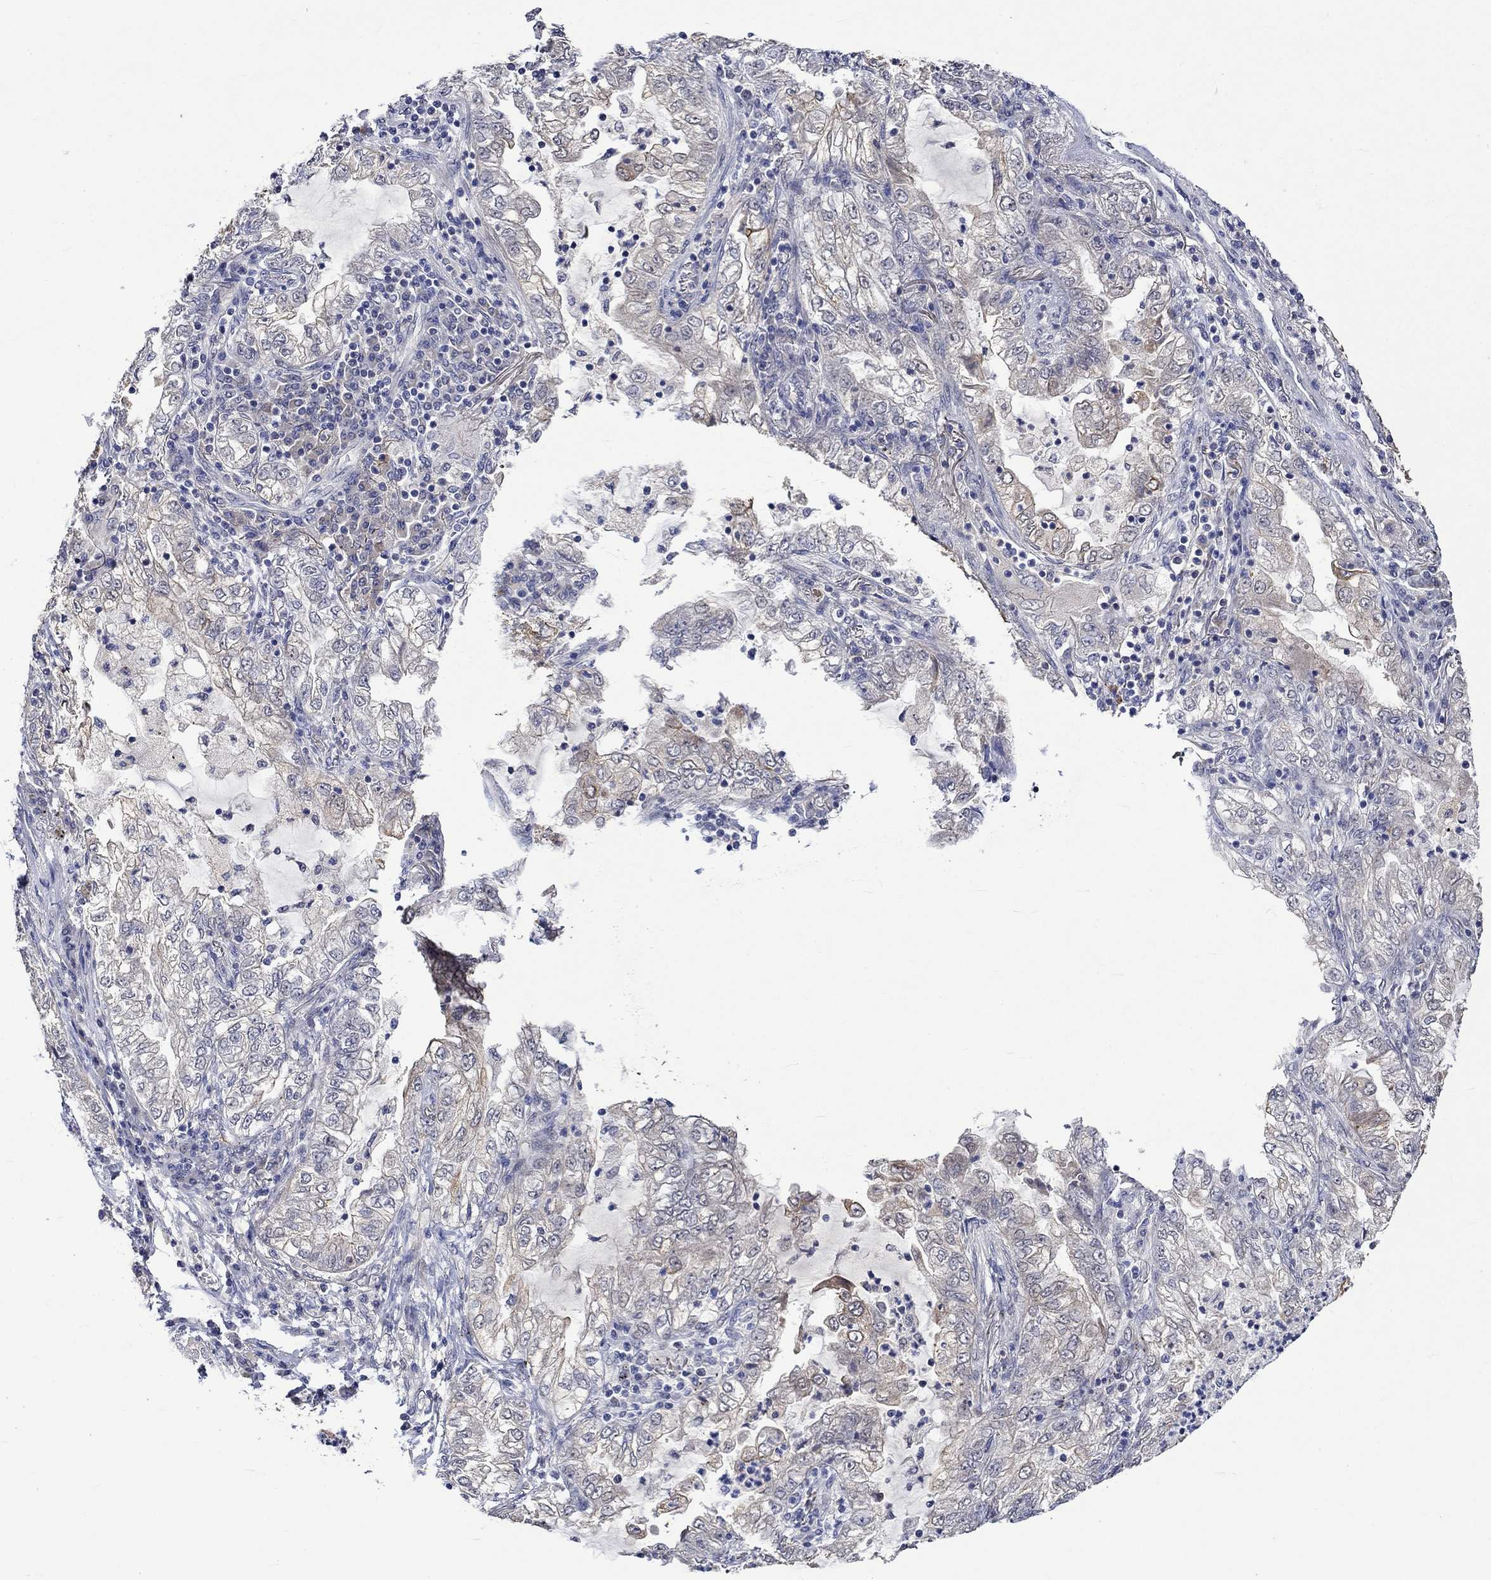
{"staining": {"intensity": "moderate", "quantity": "<25%", "location": "cytoplasmic/membranous"}, "tissue": "lung cancer", "cell_type": "Tumor cells", "image_type": "cancer", "snomed": [{"axis": "morphology", "description": "Adenocarcinoma, NOS"}, {"axis": "topography", "description": "Lung"}], "caption": "Tumor cells exhibit moderate cytoplasmic/membranous positivity in about <25% of cells in lung cancer (adenocarcinoma). The staining is performed using DAB (3,3'-diaminobenzidine) brown chromogen to label protein expression. The nuclei are counter-stained blue using hematoxylin.", "gene": "DDX3Y", "patient": {"sex": "female", "age": 73}}